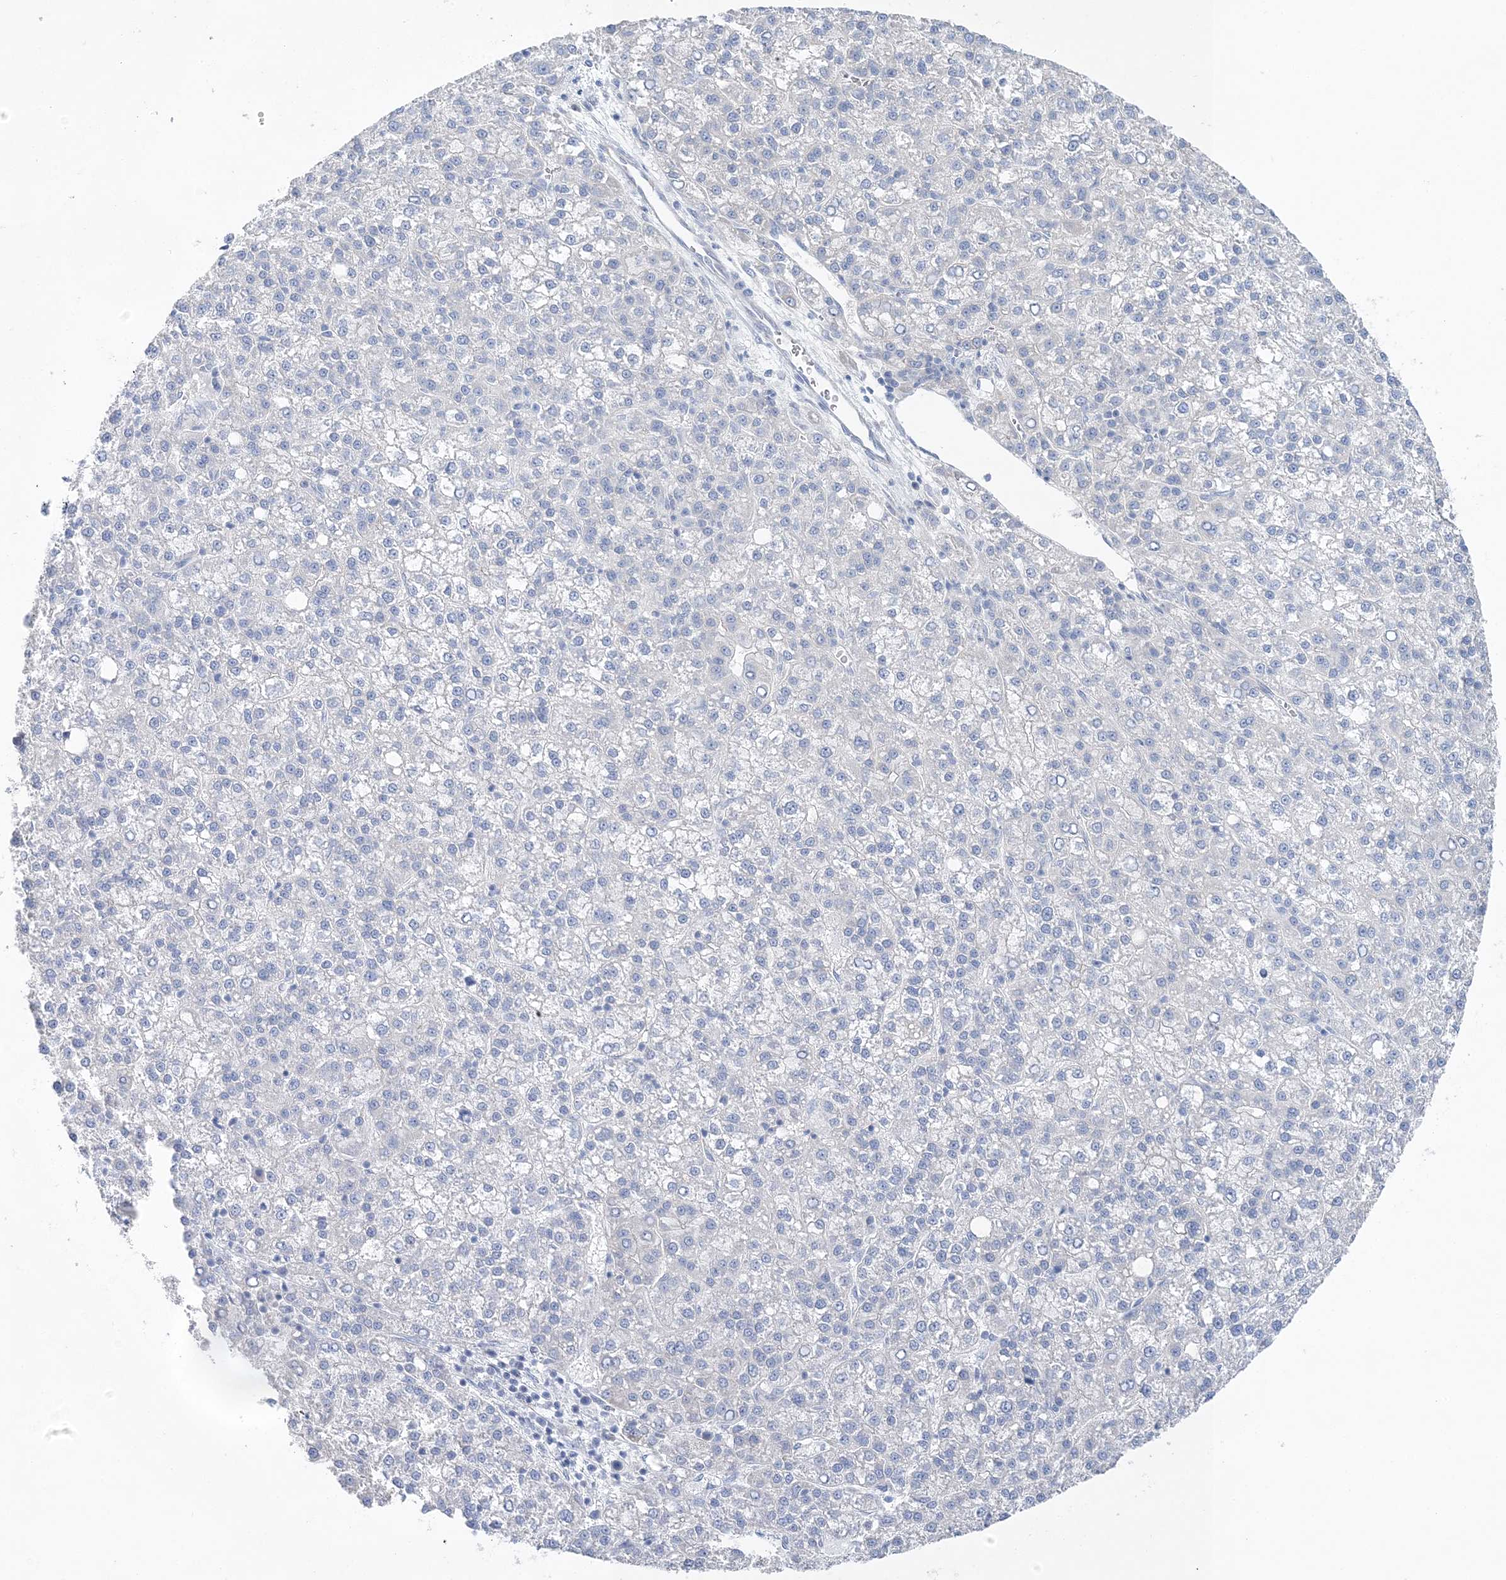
{"staining": {"intensity": "negative", "quantity": "none", "location": "none"}, "tissue": "liver cancer", "cell_type": "Tumor cells", "image_type": "cancer", "snomed": [{"axis": "morphology", "description": "Carcinoma, Hepatocellular, NOS"}, {"axis": "topography", "description": "Liver"}], "caption": "The image demonstrates no staining of tumor cells in liver cancer.", "gene": "SLC5A6", "patient": {"sex": "female", "age": 58}}